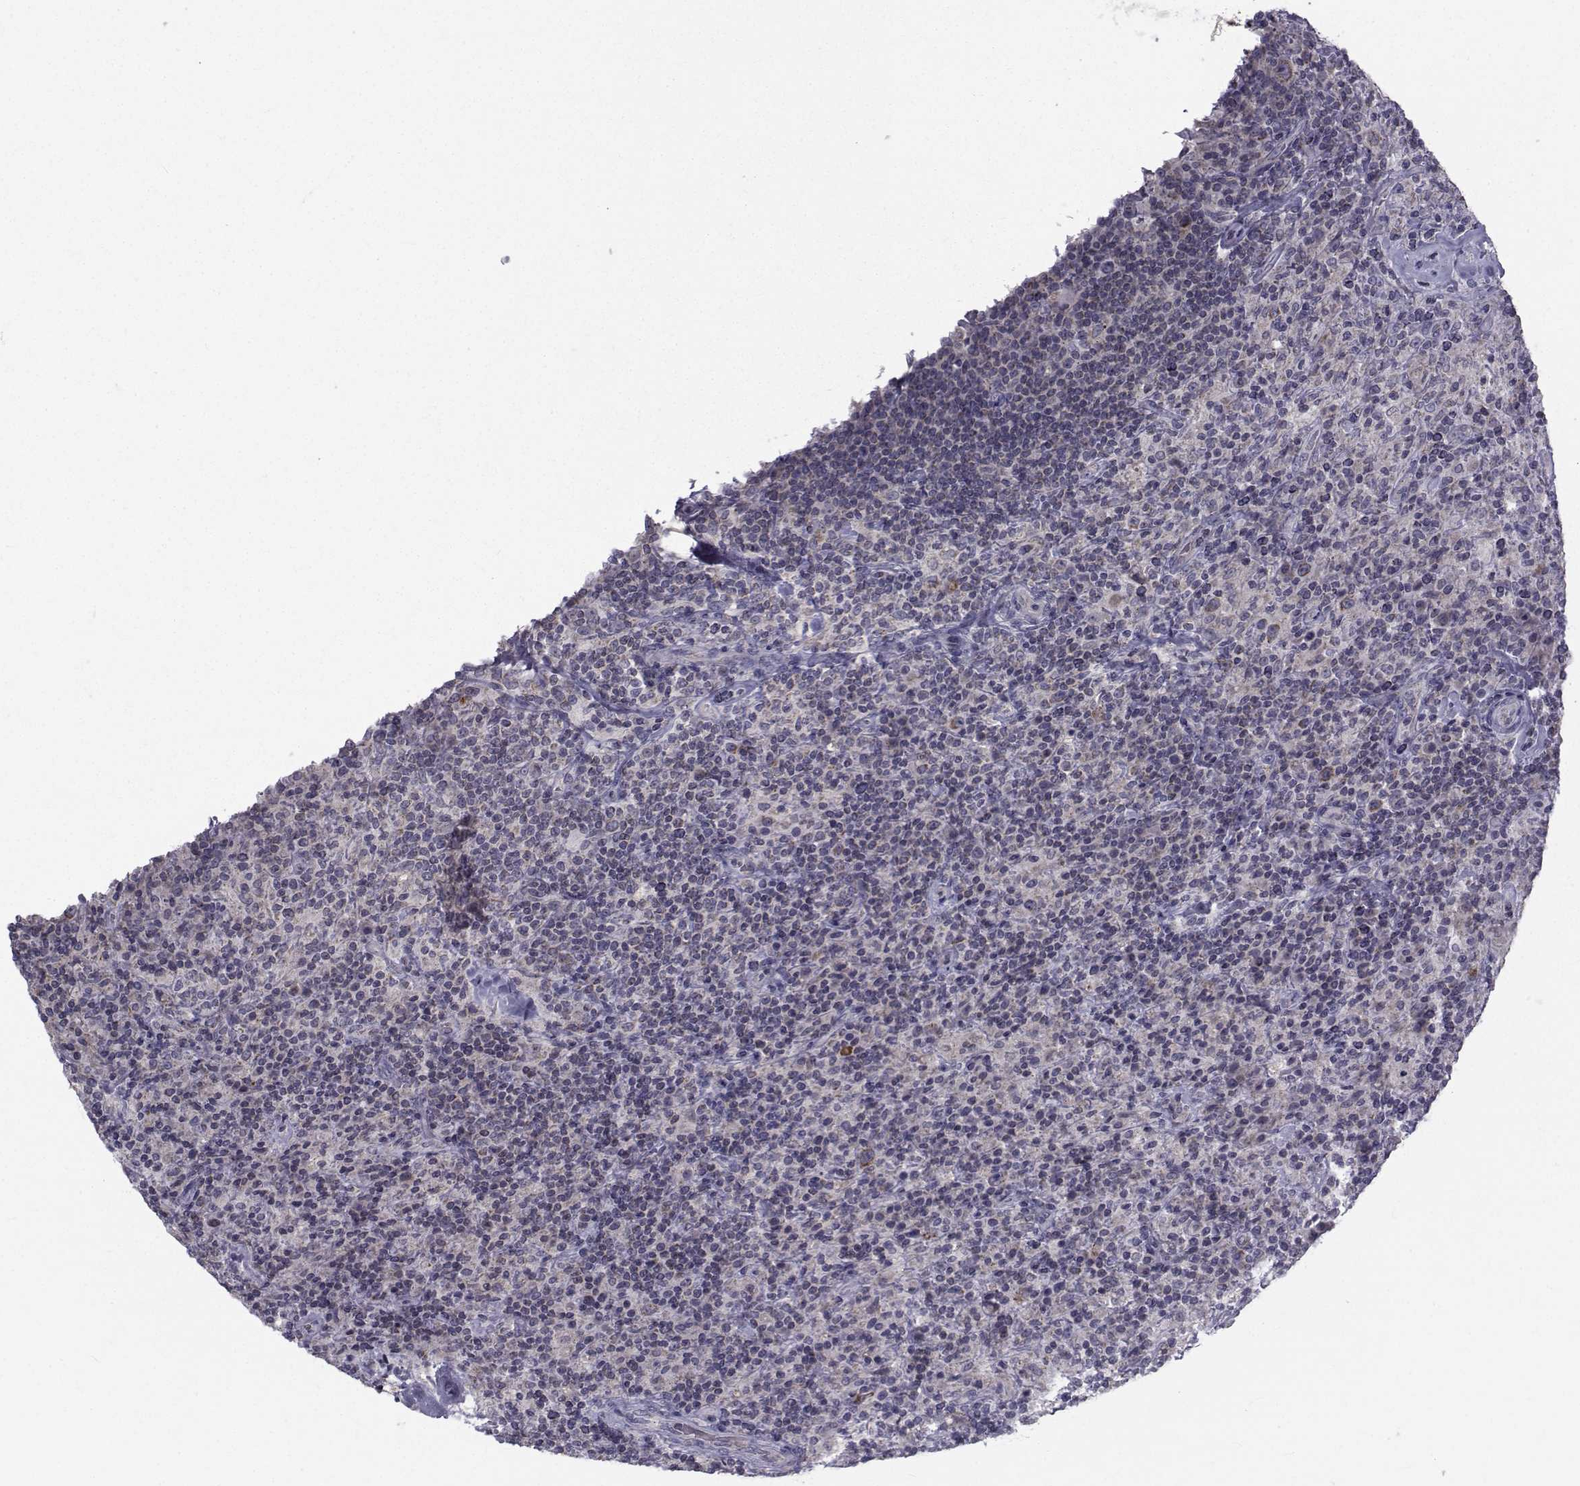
{"staining": {"intensity": "negative", "quantity": "none", "location": "none"}, "tissue": "lymphoma", "cell_type": "Tumor cells", "image_type": "cancer", "snomed": [{"axis": "morphology", "description": "Hodgkin's disease, NOS"}, {"axis": "topography", "description": "Lymph node"}], "caption": "The image exhibits no significant positivity in tumor cells of Hodgkin's disease. (DAB immunohistochemistry (IHC) with hematoxylin counter stain).", "gene": "ANGPT1", "patient": {"sex": "male", "age": 70}}